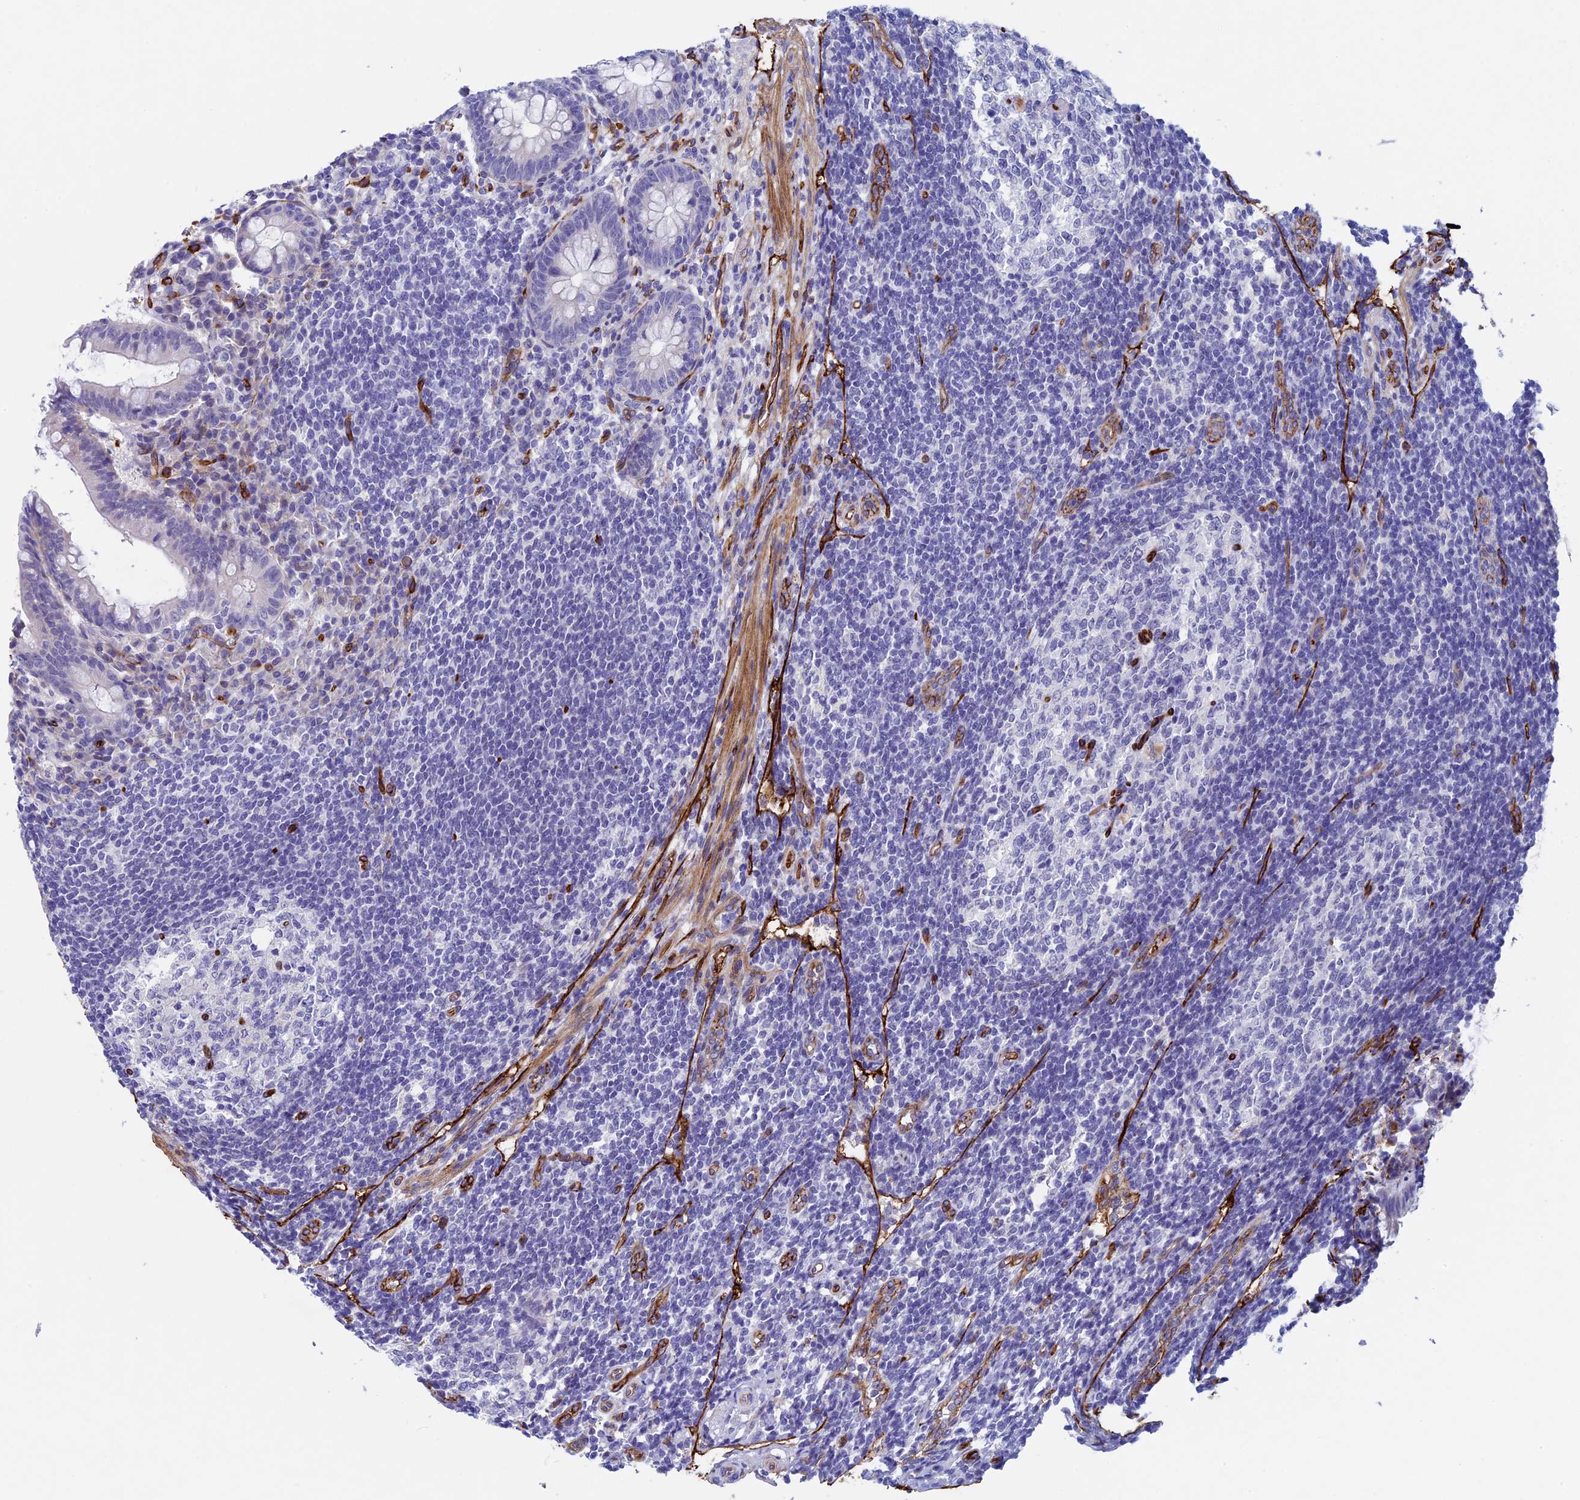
{"staining": {"intensity": "negative", "quantity": "none", "location": "none"}, "tissue": "appendix", "cell_type": "Glandular cells", "image_type": "normal", "snomed": [{"axis": "morphology", "description": "Normal tissue, NOS"}, {"axis": "topography", "description": "Appendix"}], "caption": "Glandular cells are negative for protein expression in normal human appendix. Brightfield microscopy of immunohistochemistry stained with DAB (brown) and hematoxylin (blue), captured at high magnification.", "gene": "INSYN1", "patient": {"sex": "female", "age": 33}}